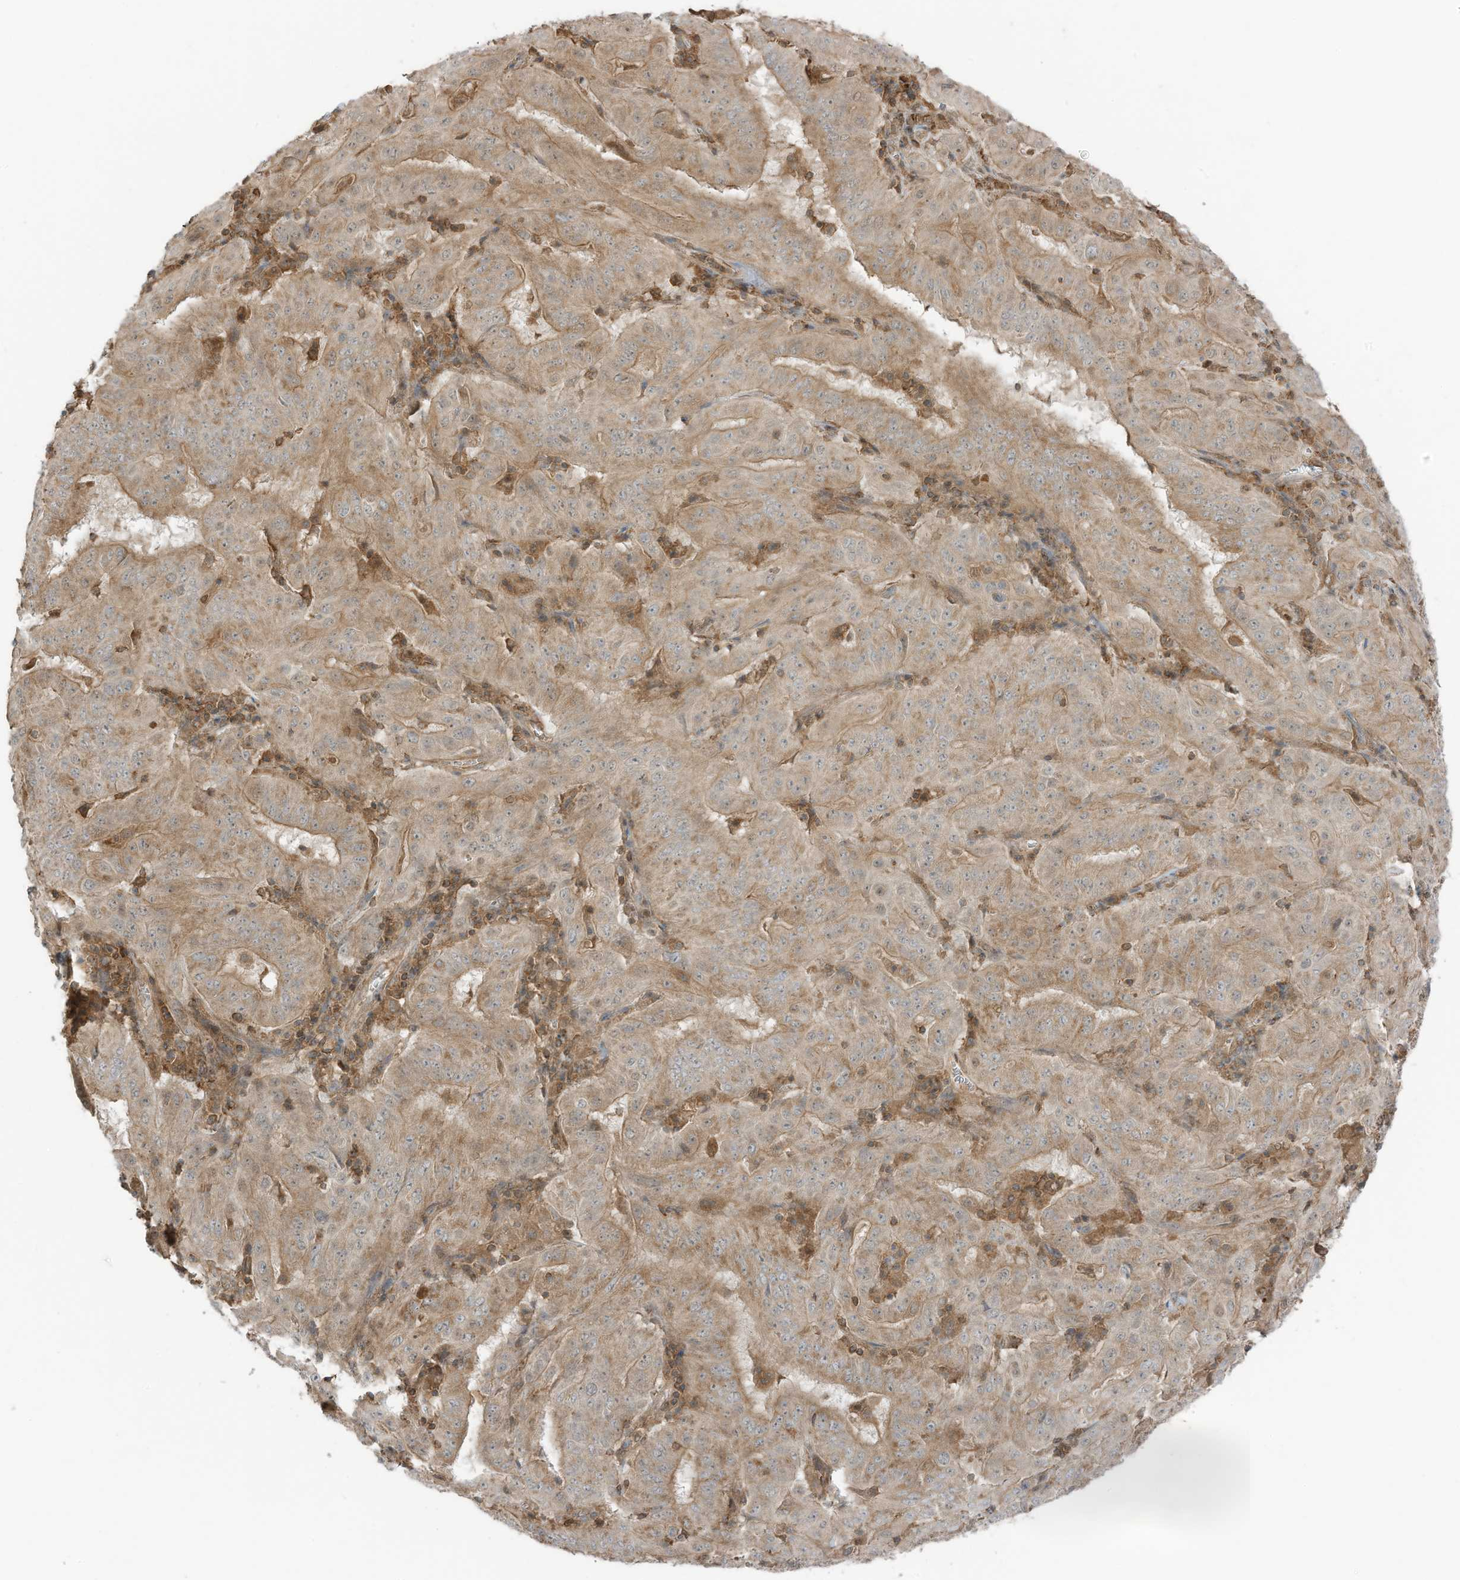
{"staining": {"intensity": "moderate", "quantity": ">75%", "location": "cytoplasmic/membranous"}, "tissue": "pancreatic cancer", "cell_type": "Tumor cells", "image_type": "cancer", "snomed": [{"axis": "morphology", "description": "Adenocarcinoma, NOS"}, {"axis": "topography", "description": "Pancreas"}], "caption": "Protein staining of pancreatic cancer tissue demonstrates moderate cytoplasmic/membranous staining in about >75% of tumor cells.", "gene": "SLC25A12", "patient": {"sex": "male", "age": 63}}